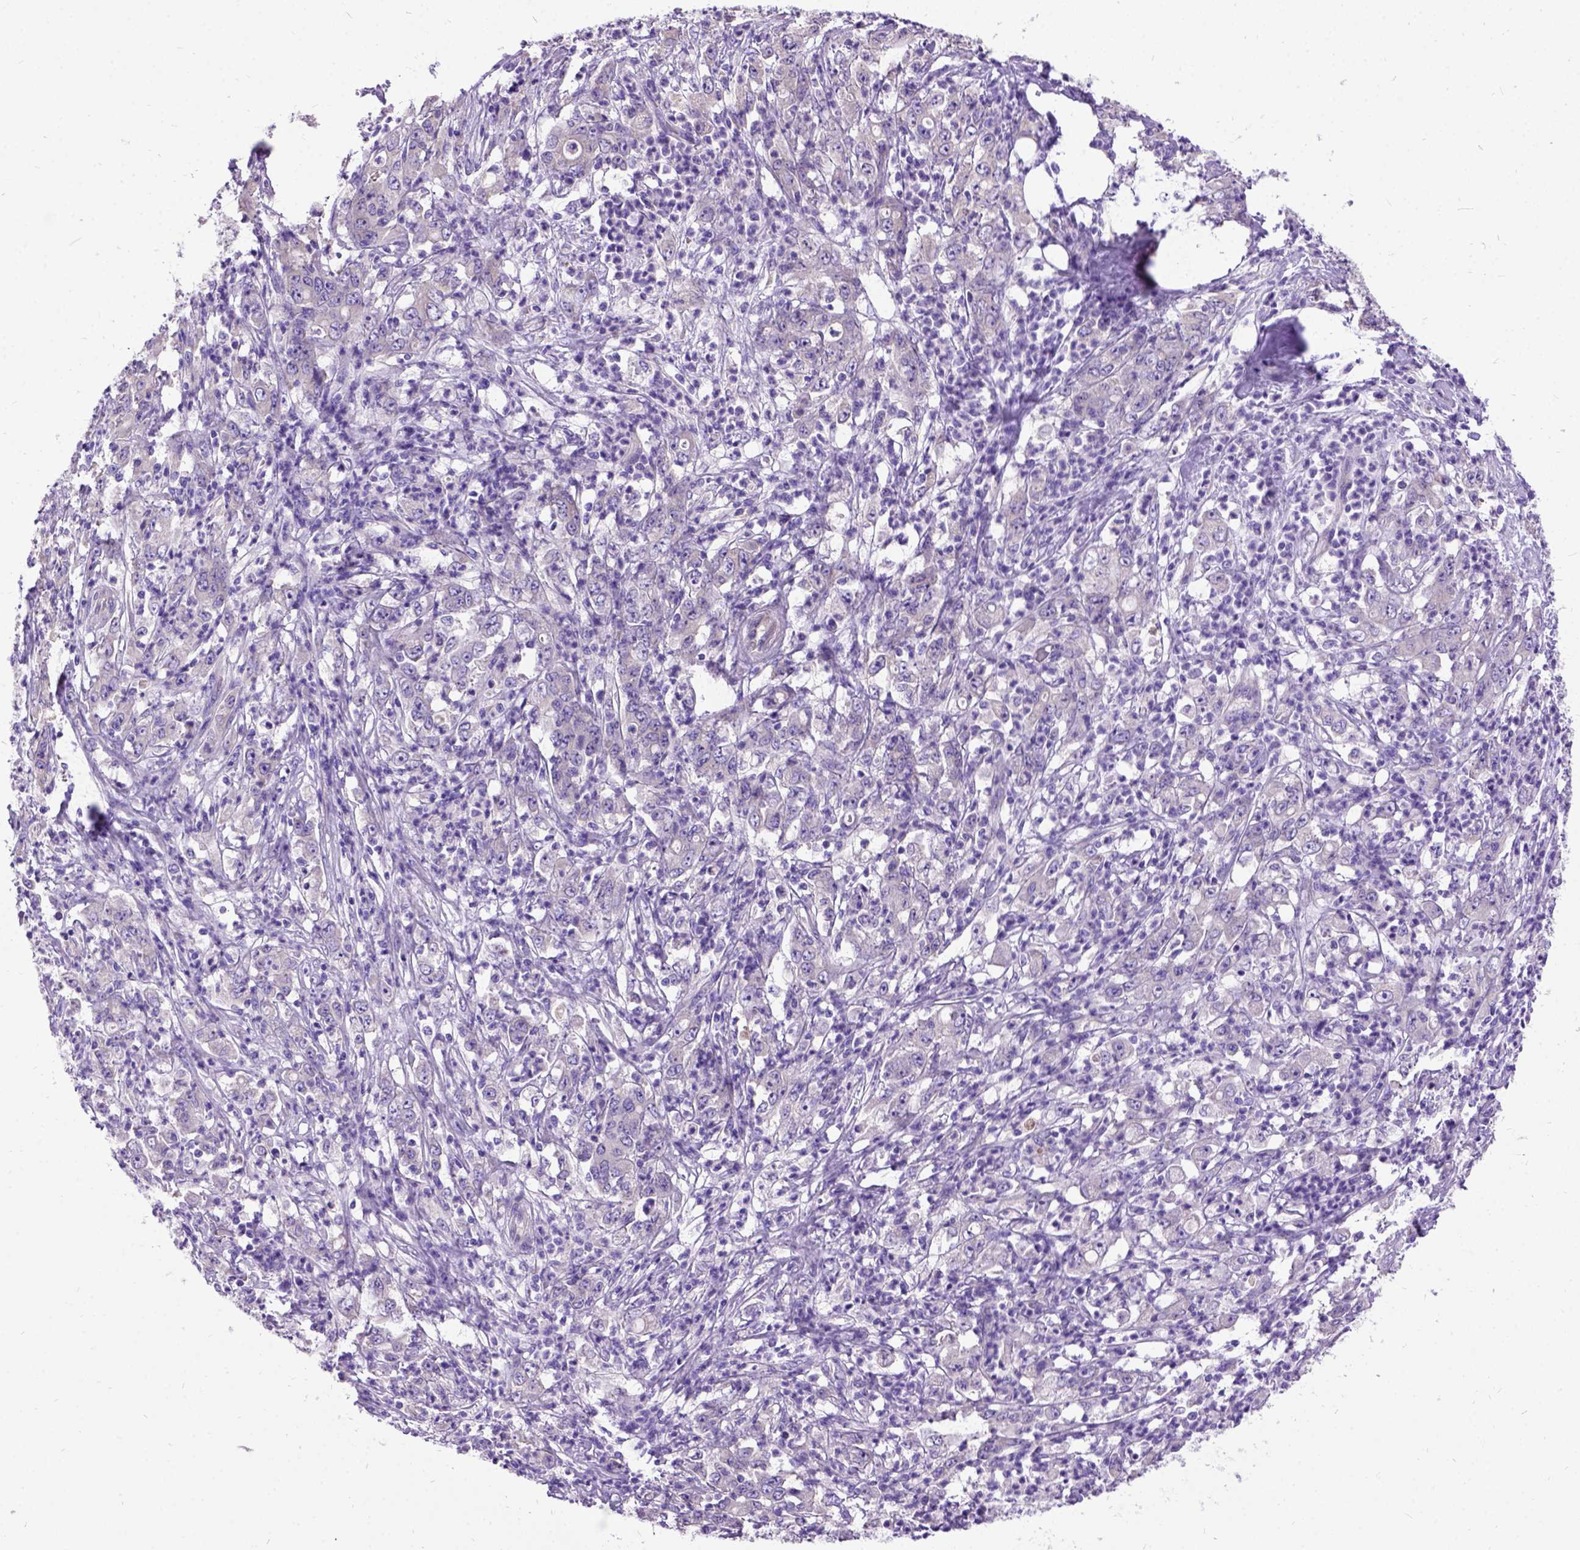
{"staining": {"intensity": "negative", "quantity": "none", "location": "none"}, "tissue": "stomach cancer", "cell_type": "Tumor cells", "image_type": "cancer", "snomed": [{"axis": "morphology", "description": "Adenocarcinoma, NOS"}, {"axis": "topography", "description": "Stomach, lower"}], "caption": "Immunohistochemistry (IHC) of human stomach adenocarcinoma displays no expression in tumor cells.", "gene": "CFAP54", "patient": {"sex": "female", "age": 71}}